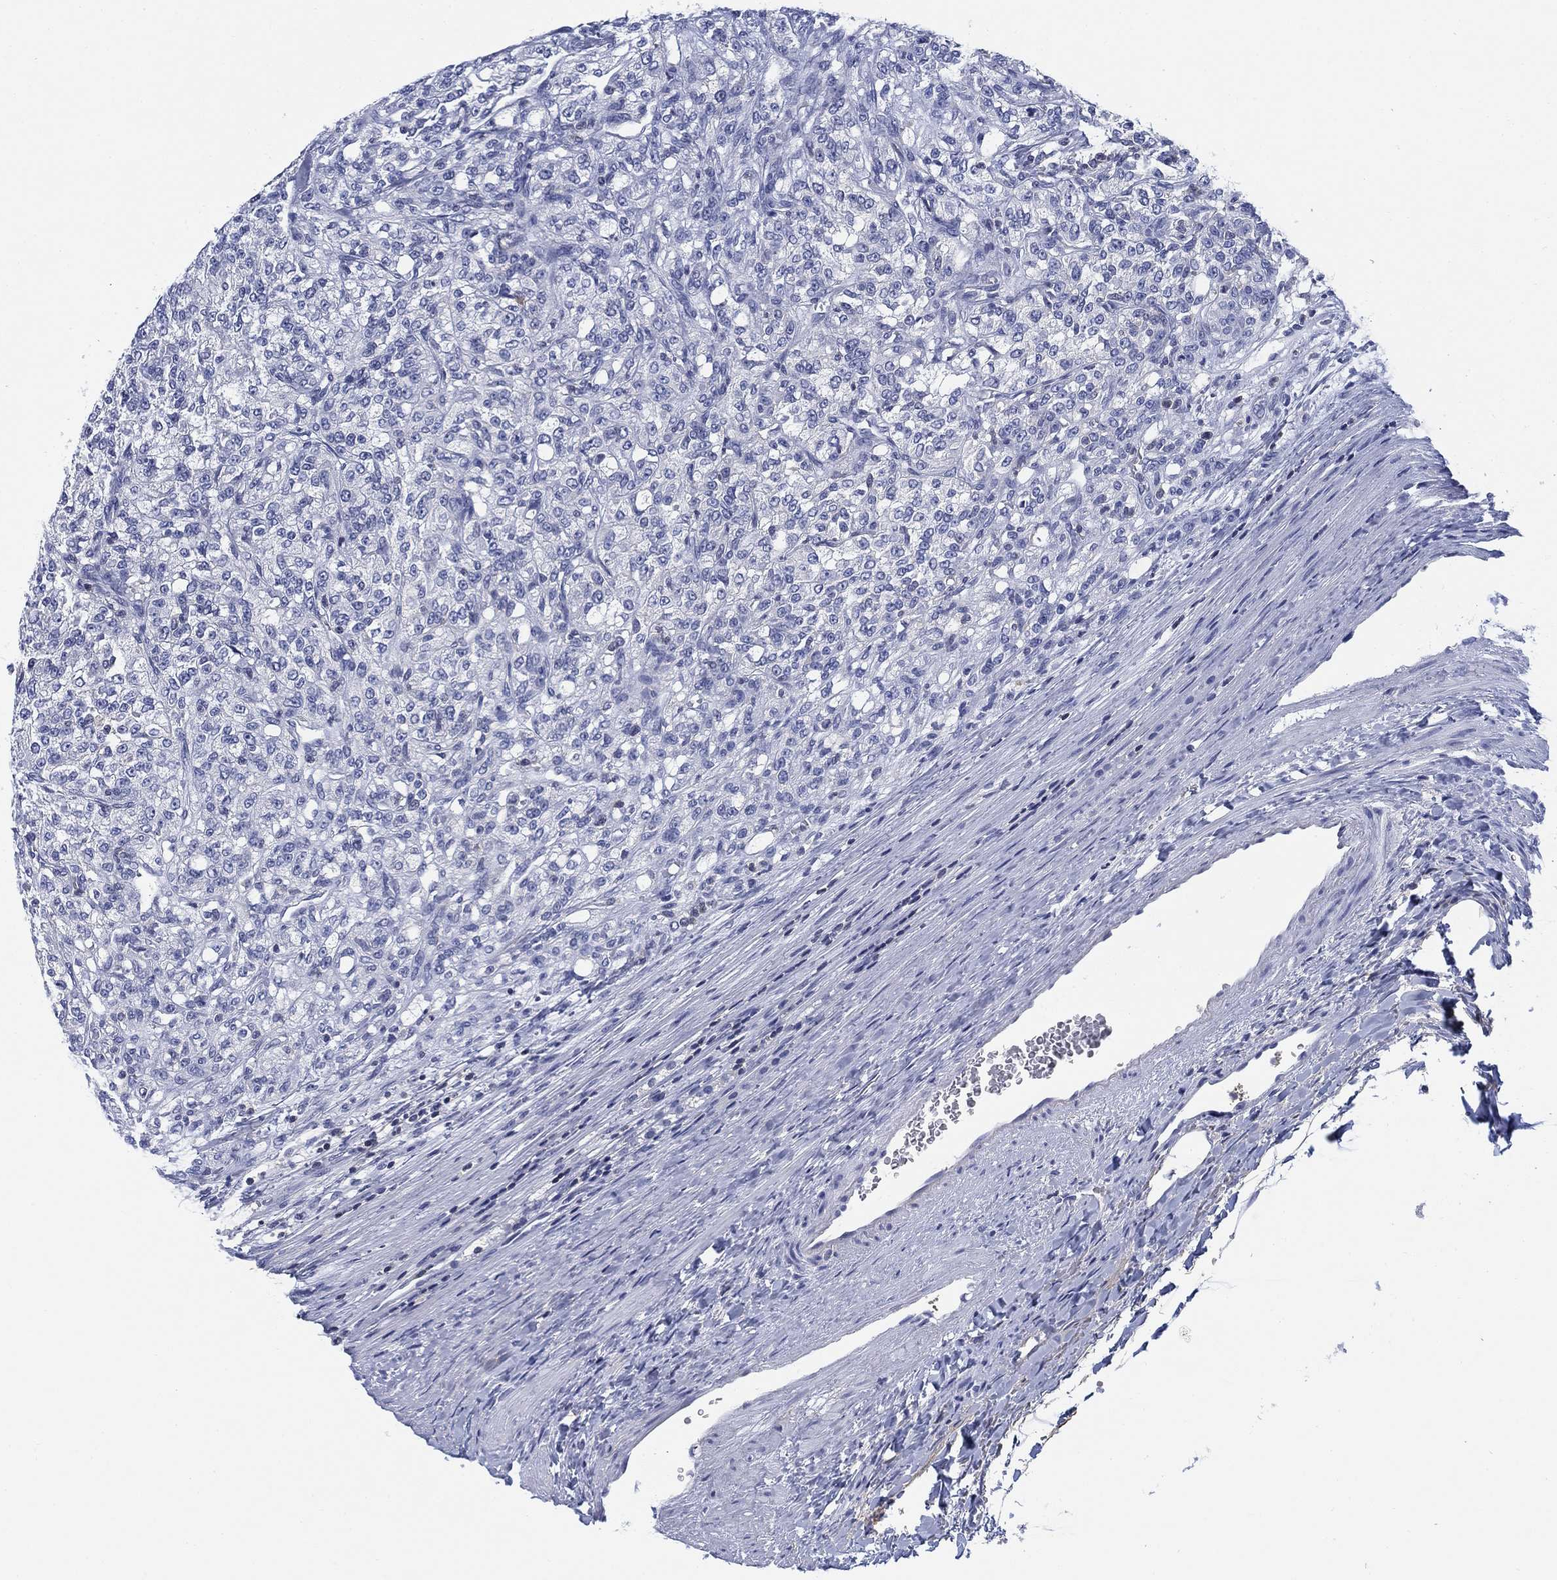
{"staining": {"intensity": "negative", "quantity": "none", "location": "none"}, "tissue": "renal cancer", "cell_type": "Tumor cells", "image_type": "cancer", "snomed": [{"axis": "morphology", "description": "Adenocarcinoma, NOS"}, {"axis": "topography", "description": "Kidney"}], "caption": "This is an IHC histopathology image of human renal cancer (adenocarcinoma). There is no expression in tumor cells.", "gene": "FYB1", "patient": {"sex": "female", "age": 63}}